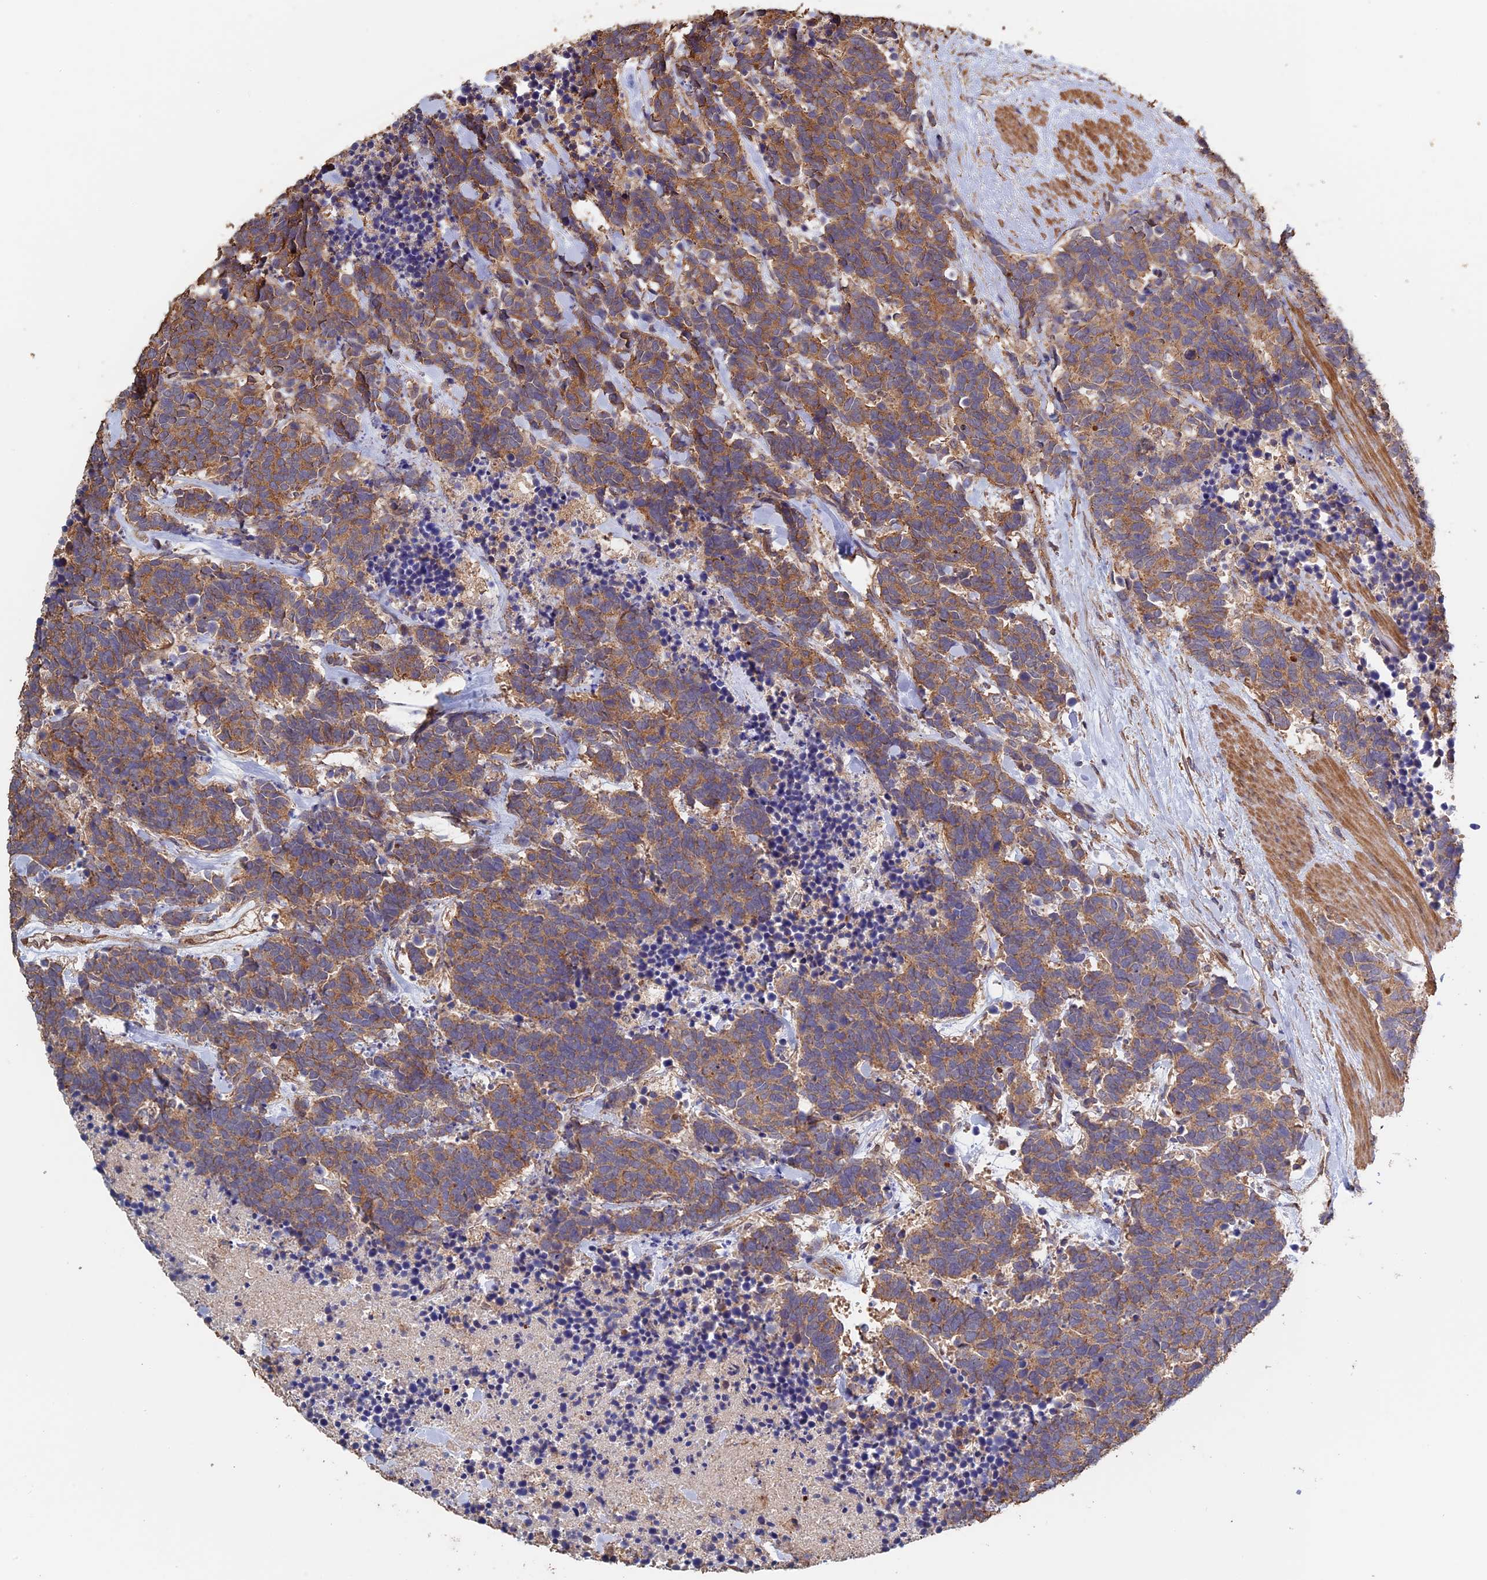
{"staining": {"intensity": "moderate", "quantity": ">75%", "location": "cytoplasmic/membranous"}, "tissue": "carcinoid", "cell_type": "Tumor cells", "image_type": "cancer", "snomed": [{"axis": "morphology", "description": "Carcinoma, NOS"}, {"axis": "morphology", "description": "Carcinoid, malignant, NOS"}, {"axis": "topography", "description": "Prostate"}], "caption": "Protein staining of carcinoid tissue shows moderate cytoplasmic/membranous expression in about >75% of tumor cells.", "gene": "PIGQ", "patient": {"sex": "male", "age": 57}}